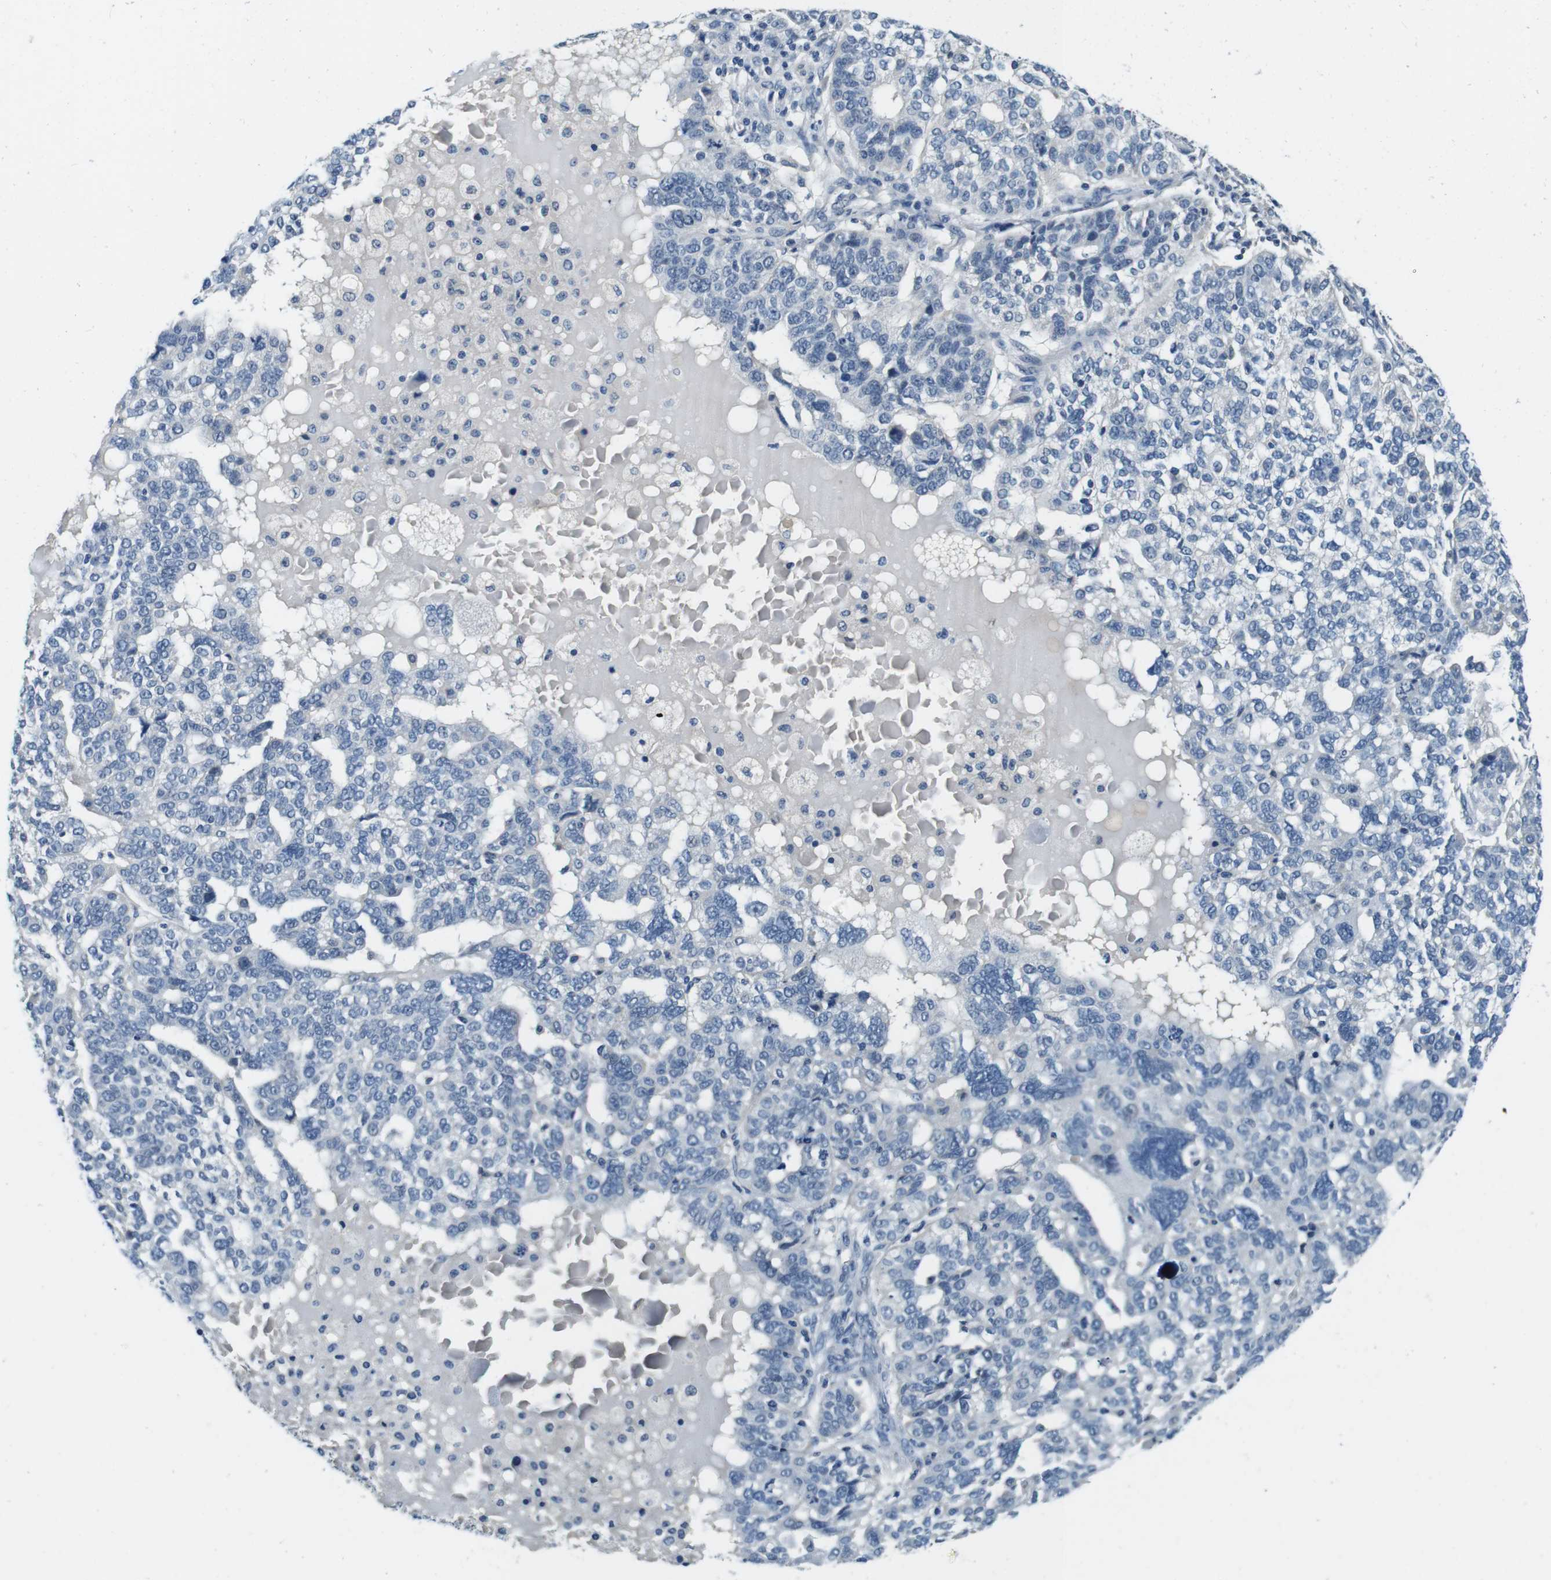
{"staining": {"intensity": "negative", "quantity": "none", "location": "none"}, "tissue": "ovarian cancer", "cell_type": "Tumor cells", "image_type": "cancer", "snomed": [{"axis": "morphology", "description": "Cystadenocarcinoma, serous, NOS"}, {"axis": "topography", "description": "Ovary"}], "caption": "Histopathology image shows no significant protein positivity in tumor cells of ovarian cancer.", "gene": "DTNA", "patient": {"sex": "female", "age": 59}}